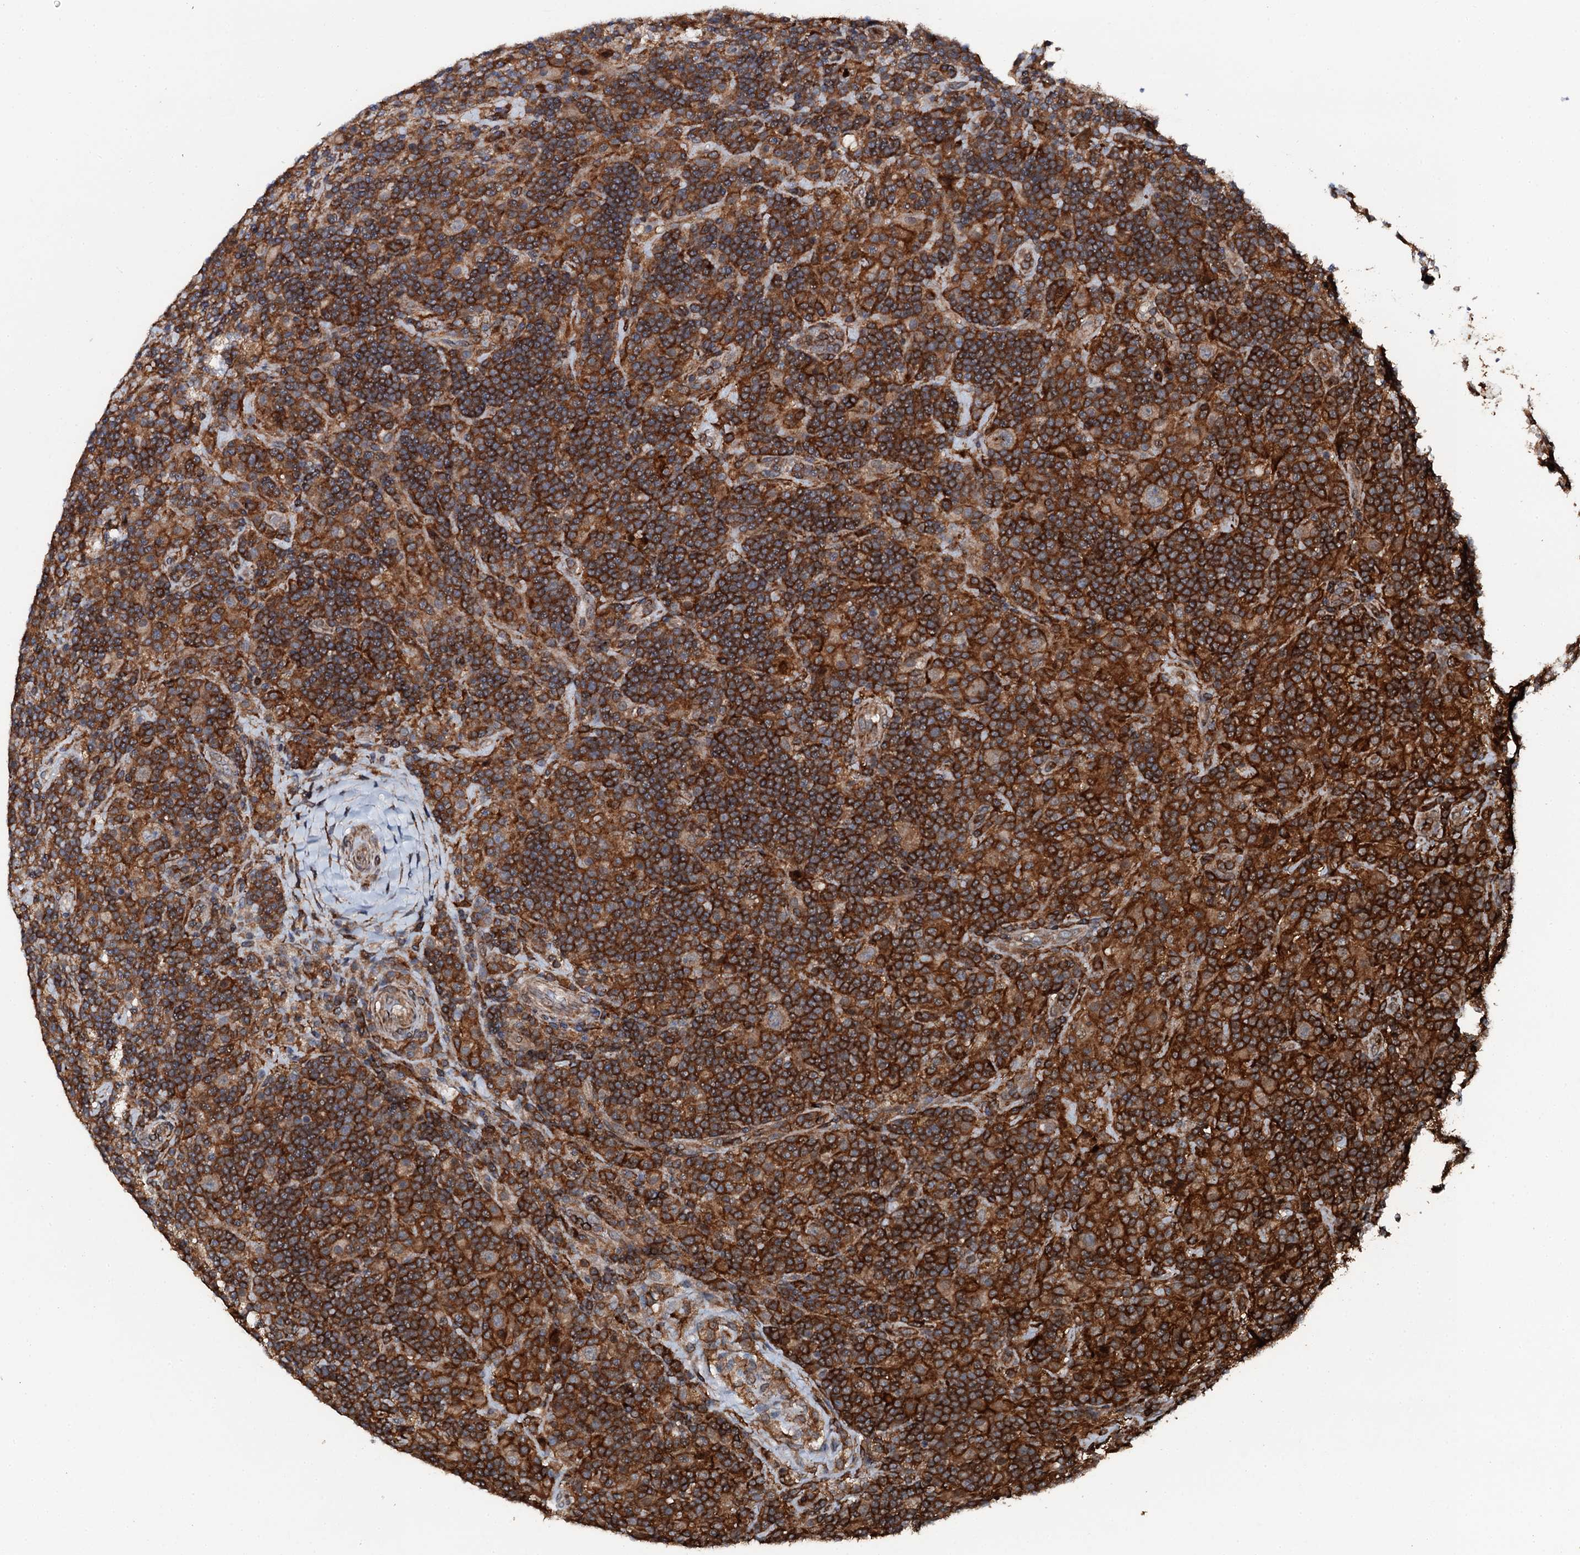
{"staining": {"intensity": "weak", "quantity": ">75%", "location": "cytoplasmic/membranous"}, "tissue": "lymphoma", "cell_type": "Tumor cells", "image_type": "cancer", "snomed": [{"axis": "morphology", "description": "Hodgkin's disease, NOS"}, {"axis": "topography", "description": "Lymph node"}], "caption": "Immunohistochemistry of human Hodgkin's disease reveals low levels of weak cytoplasmic/membranous staining in approximately >75% of tumor cells.", "gene": "EDC4", "patient": {"sex": "male", "age": 70}}